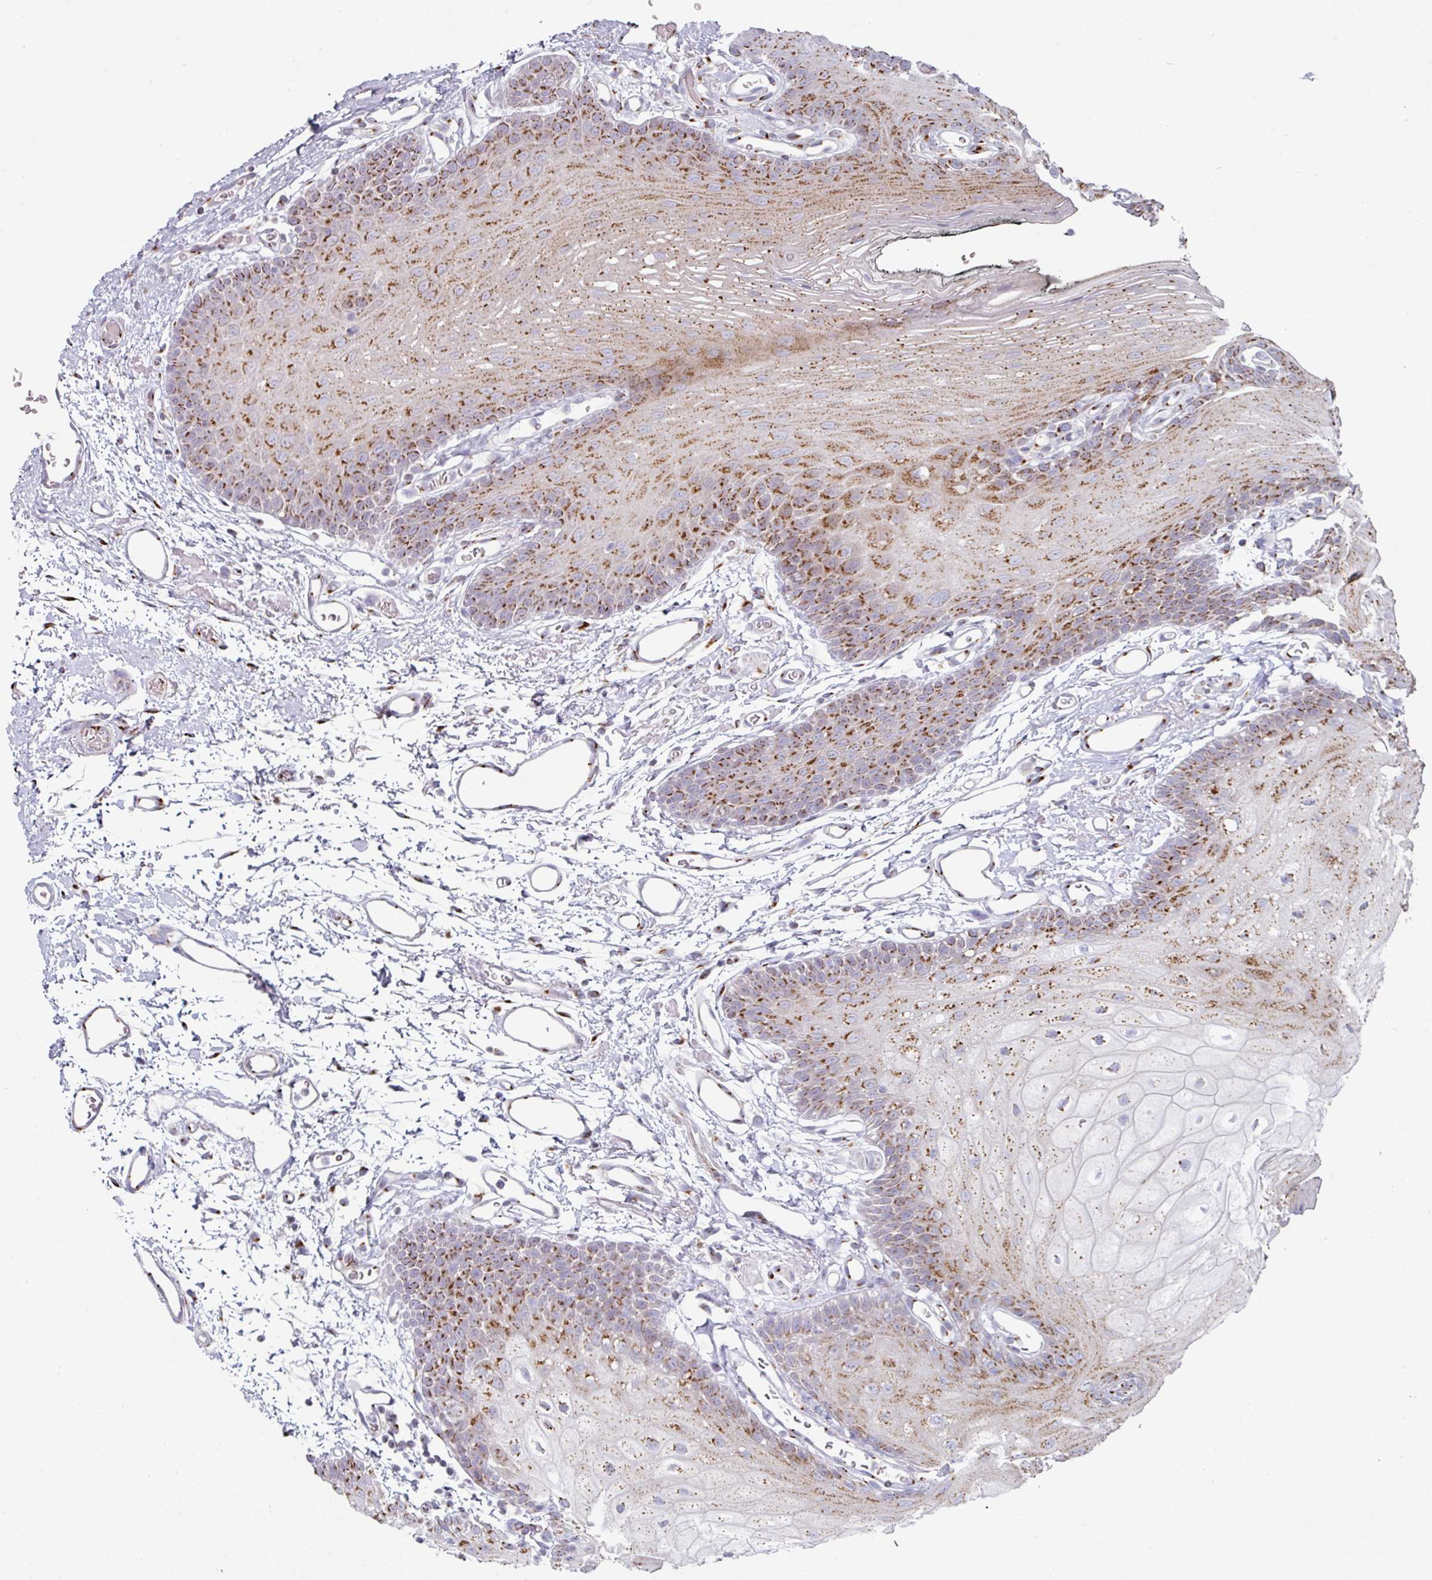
{"staining": {"intensity": "strong", "quantity": "25%-75%", "location": "cytoplasmic/membranous"}, "tissue": "oral mucosa", "cell_type": "Squamous epithelial cells", "image_type": "normal", "snomed": [{"axis": "morphology", "description": "Normal tissue, NOS"}, {"axis": "morphology", "description": "Squamous cell carcinoma, NOS"}, {"axis": "topography", "description": "Oral tissue"}, {"axis": "topography", "description": "Head-Neck"}], "caption": "Protein expression analysis of normal human oral mucosa reveals strong cytoplasmic/membranous staining in about 25%-75% of squamous epithelial cells.", "gene": "CCDC85B", "patient": {"sex": "female", "age": 81}}